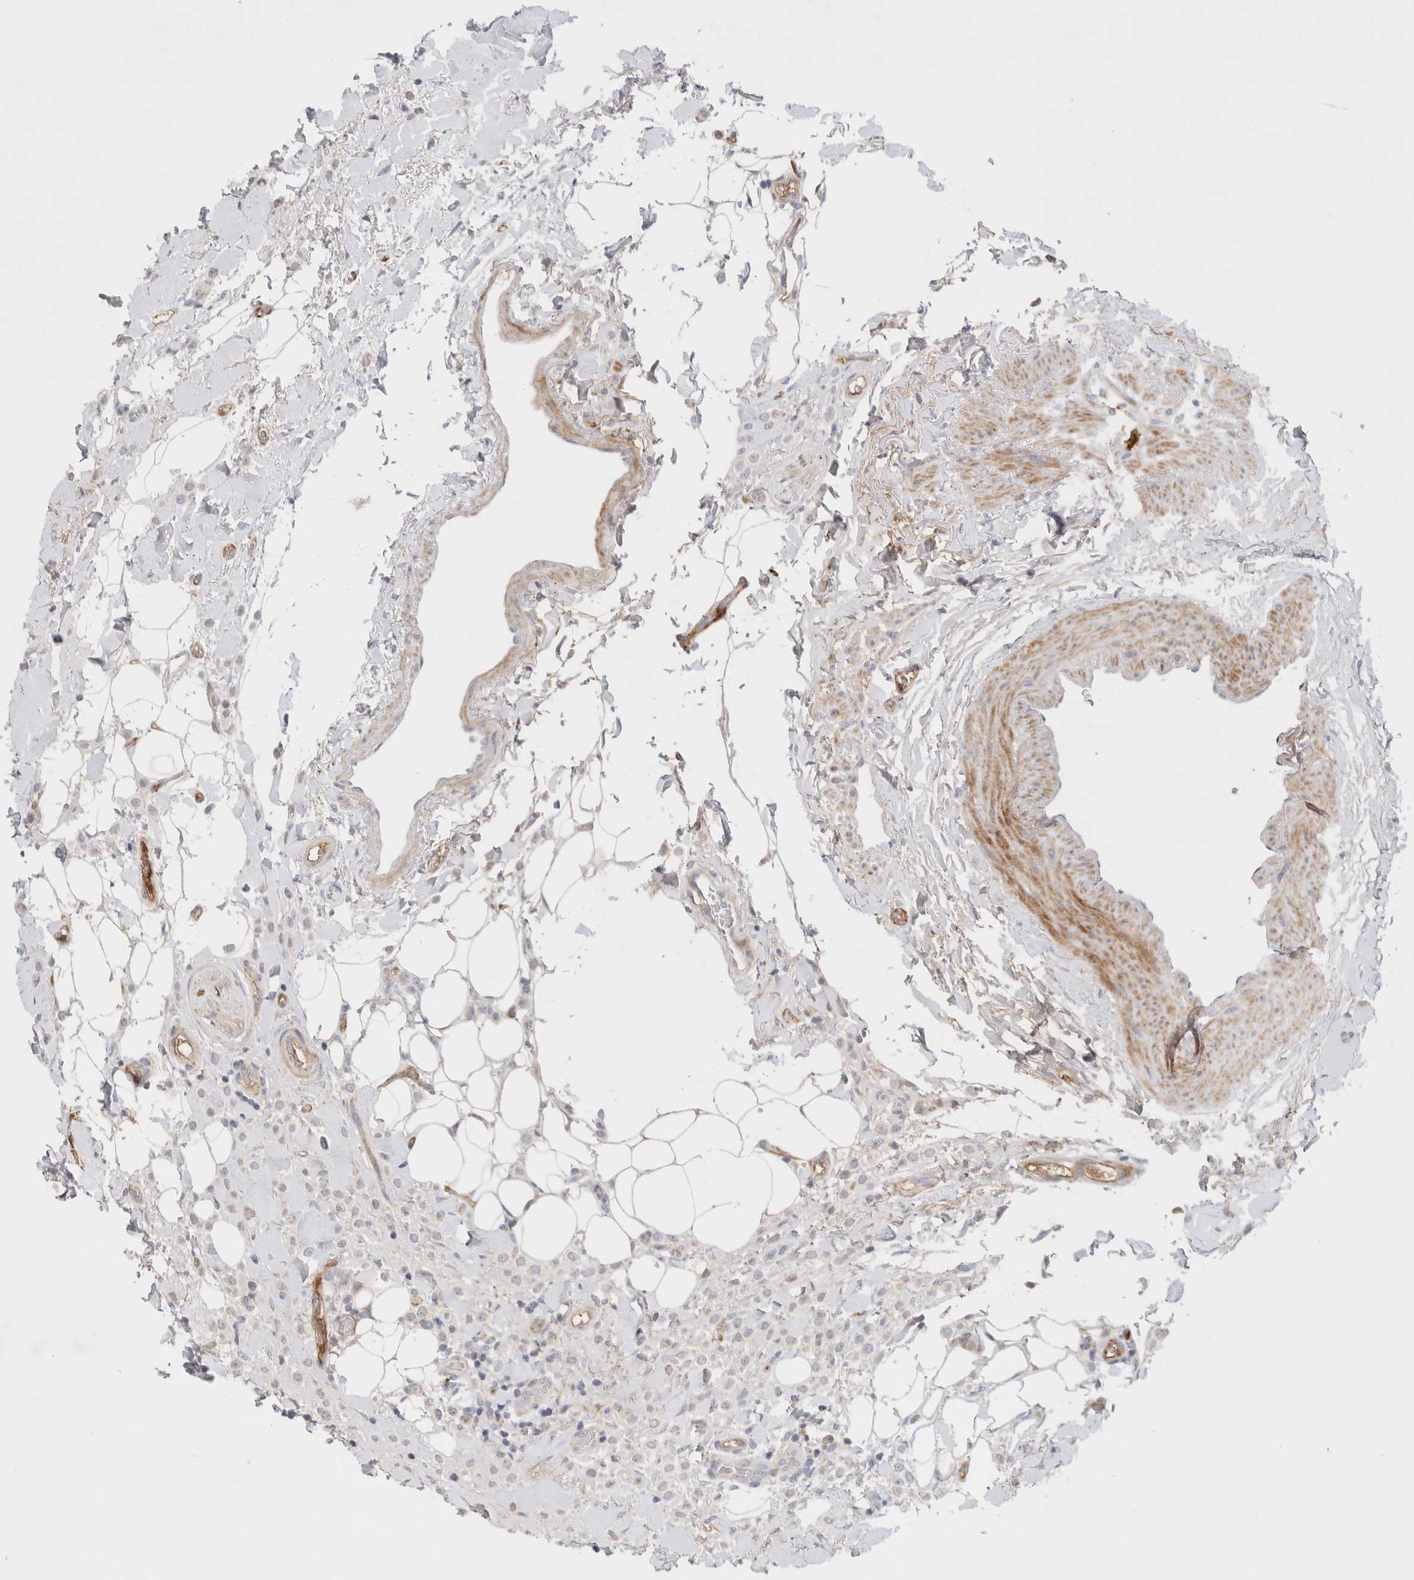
{"staining": {"intensity": "negative", "quantity": "none", "location": "none"}, "tissue": "breast cancer", "cell_type": "Tumor cells", "image_type": "cancer", "snomed": [{"axis": "morphology", "description": "Normal tissue, NOS"}, {"axis": "morphology", "description": "Lobular carcinoma"}, {"axis": "topography", "description": "Breast"}], "caption": "Histopathology image shows no protein positivity in tumor cells of breast cancer tissue. (Stains: DAB IHC with hematoxylin counter stain, Microscopy: brightfield microscopy at high magnification).", "gene": "ECHDC2", "patient": {"sex": "female", "age": 50}}